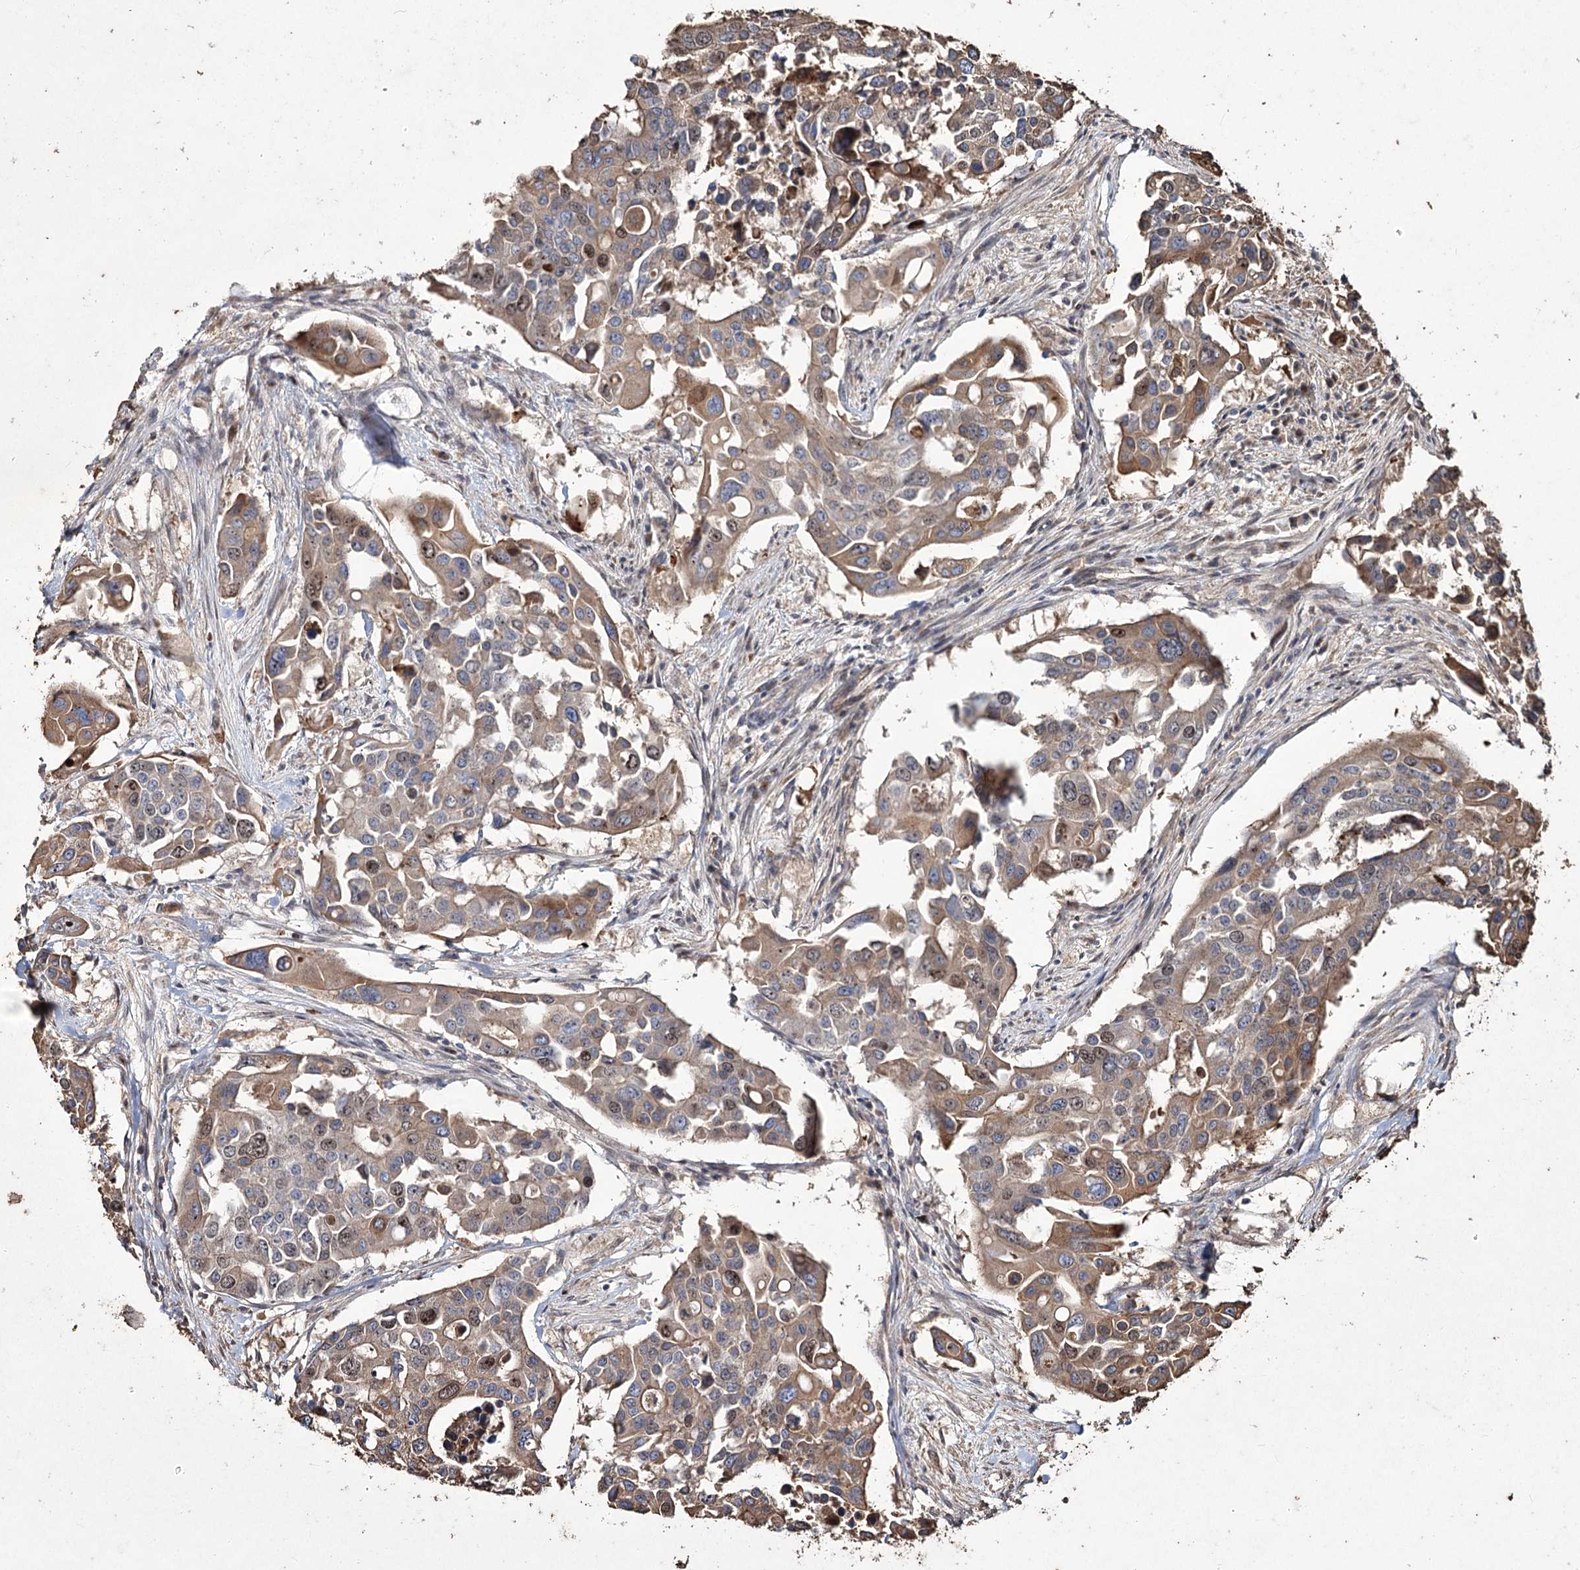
{"staining": {"intensity": "weak", "quantity": ">75%", "location": "cytoplasmic/membranous,nuclear"}, "tissue": "colorectal cancer", "cell_type": "Tumor cells", "image_type": "cancer", "snomed": [{"axis": "morphology", "description": "Adenocarcinoma, NOS"}, {"axis": "topography", "description": "Colon"}], "caption": "Immunohistochemical staining of colorectal cancer displays low levels of weak cytoplasmic/membranous and nuclear positivity in approximately >75% of tumor cells.", "gene": "PRC1", "patient": {"sex": "male", "age": 77}}